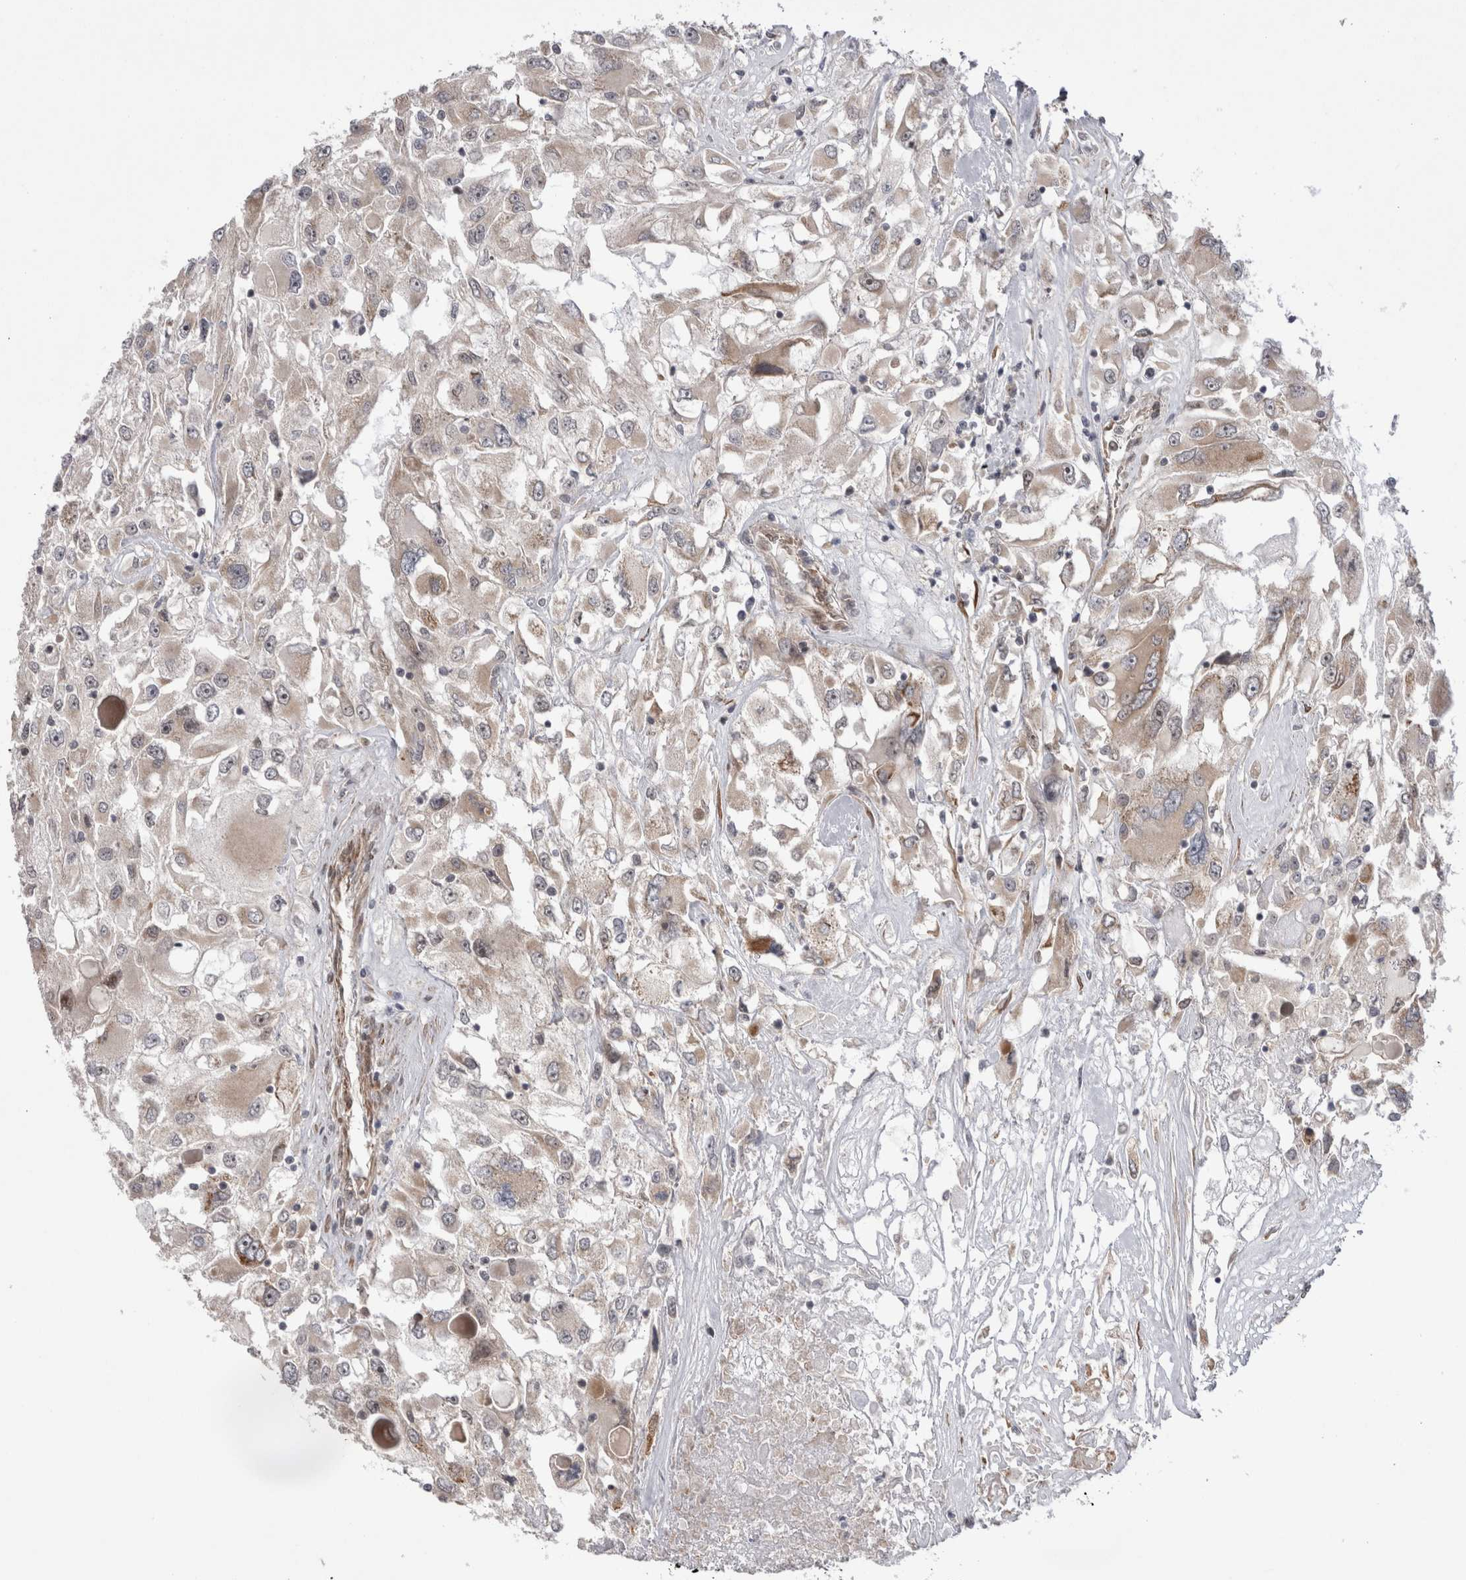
{"staining": {"intensity": "weak", "quantity": "<25%", "location": "cytoplasmic/membranous,nuclear"}, "tissue": "renal cancer", "cell_type": "Tumor cells", "image_type": "cancer", "snomed": [{"axis": "morphology", "description": "Adenocarcinoma, NOS"}, {"axis": "topography", "description": "Kidney"}], "caption": "An immunohistochemistry image of renal adenocarcinoma is shown. There is no staining in tumor cells of renal adenocarcinoma.", "gene": "EXOSC4", "patient": {"sex": "female", "age": 52}}